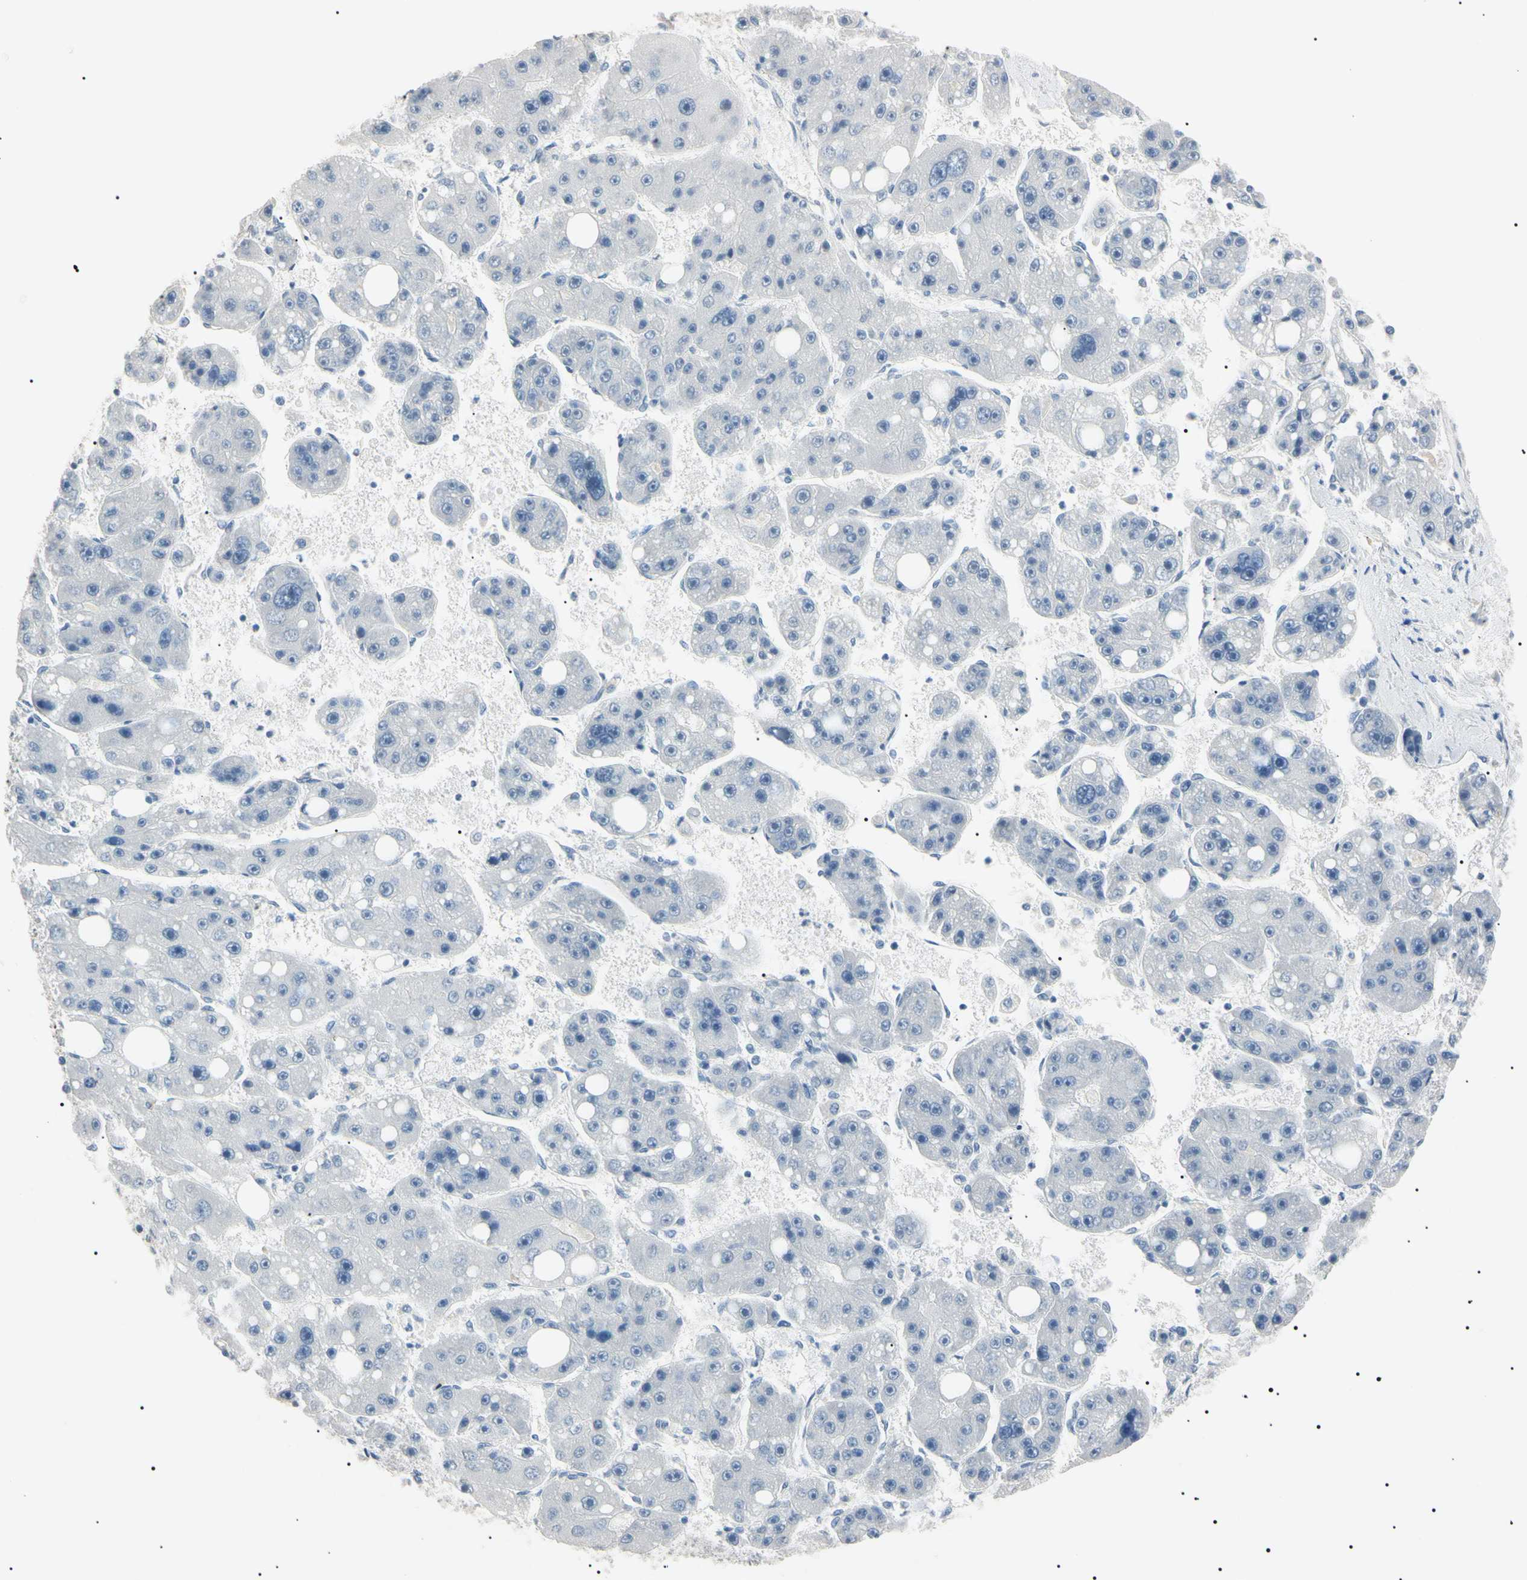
{"staining": {"intensity": "negative", "quantity": "none", "location": "none"}, "tissue": "liver cancer", "cell_type": "Tumor cells", "image_type": "cancer", "snomed": [{"axis": "morphology", "description": "Carcinoma, Hepatocellular, NOS"}, {"axis": "topography", "description": "Liver"}], "caption": "IHC of liver hepatocellular carcinoma shows no staining in tumor cells.", "gene": "CGB3", "patient": {"sex": "female", "age": 61}}